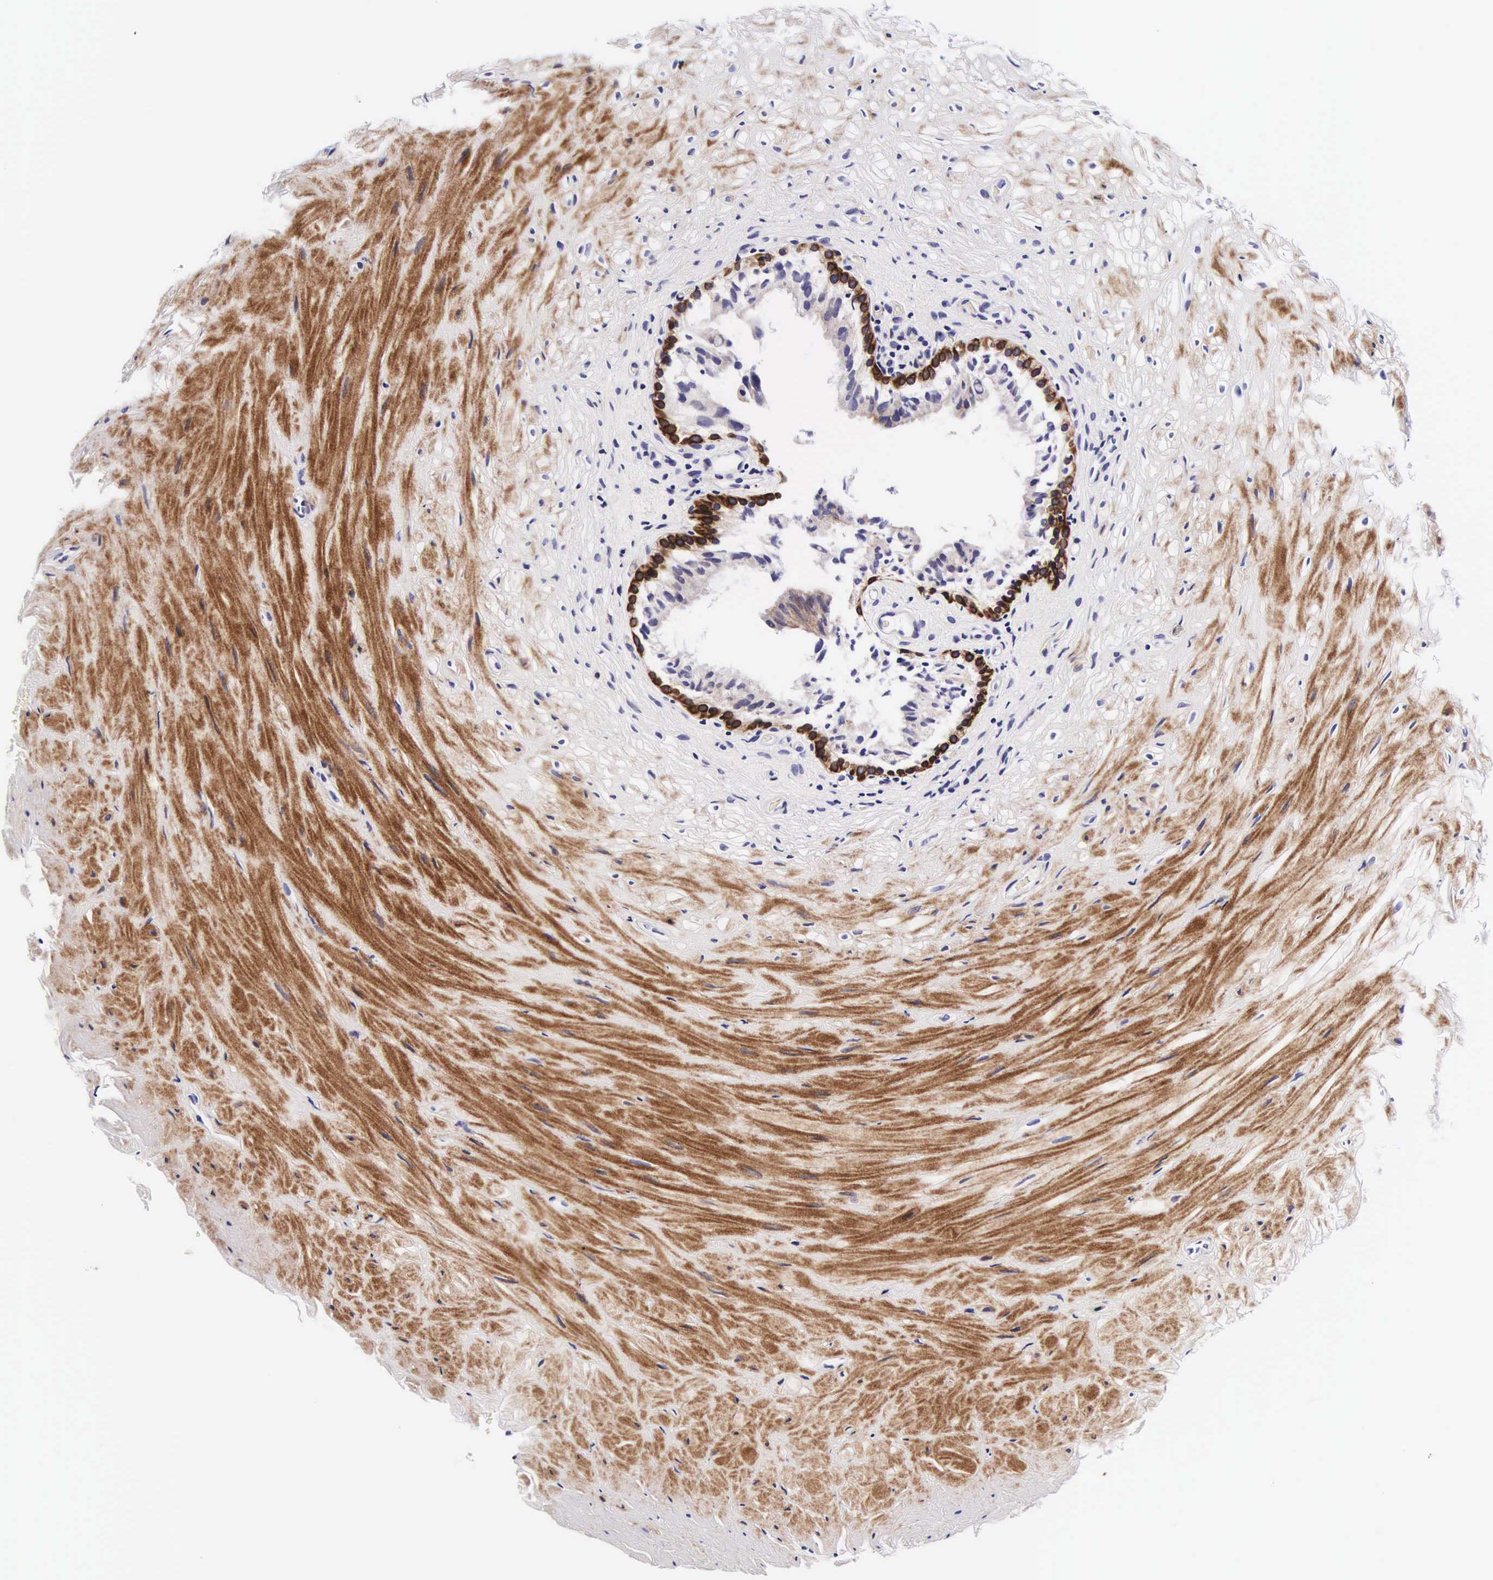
{"staining": {"intensity": "strong", "quantity": ">75%", "location": "cytoplasmic/membranous"}, "tissue": "epididymis", "cell_type": "Glandular cells", "image_type": "normal", "snomed": [{"axis": "morphology", "description": "Normal tissue, NOS"}, {"axis": "topography", "description": "Epididymis"}], "caption": "Immunohistochemical staining of benign epididymis shows high levels of strong cytoplasmic/membranous expression in about >75% of glandular cells. (Brightfield microscopy of DAB IHC at high magnification).", "gene": "UPRT", "patient": {"sex": "male", "age": 35}}